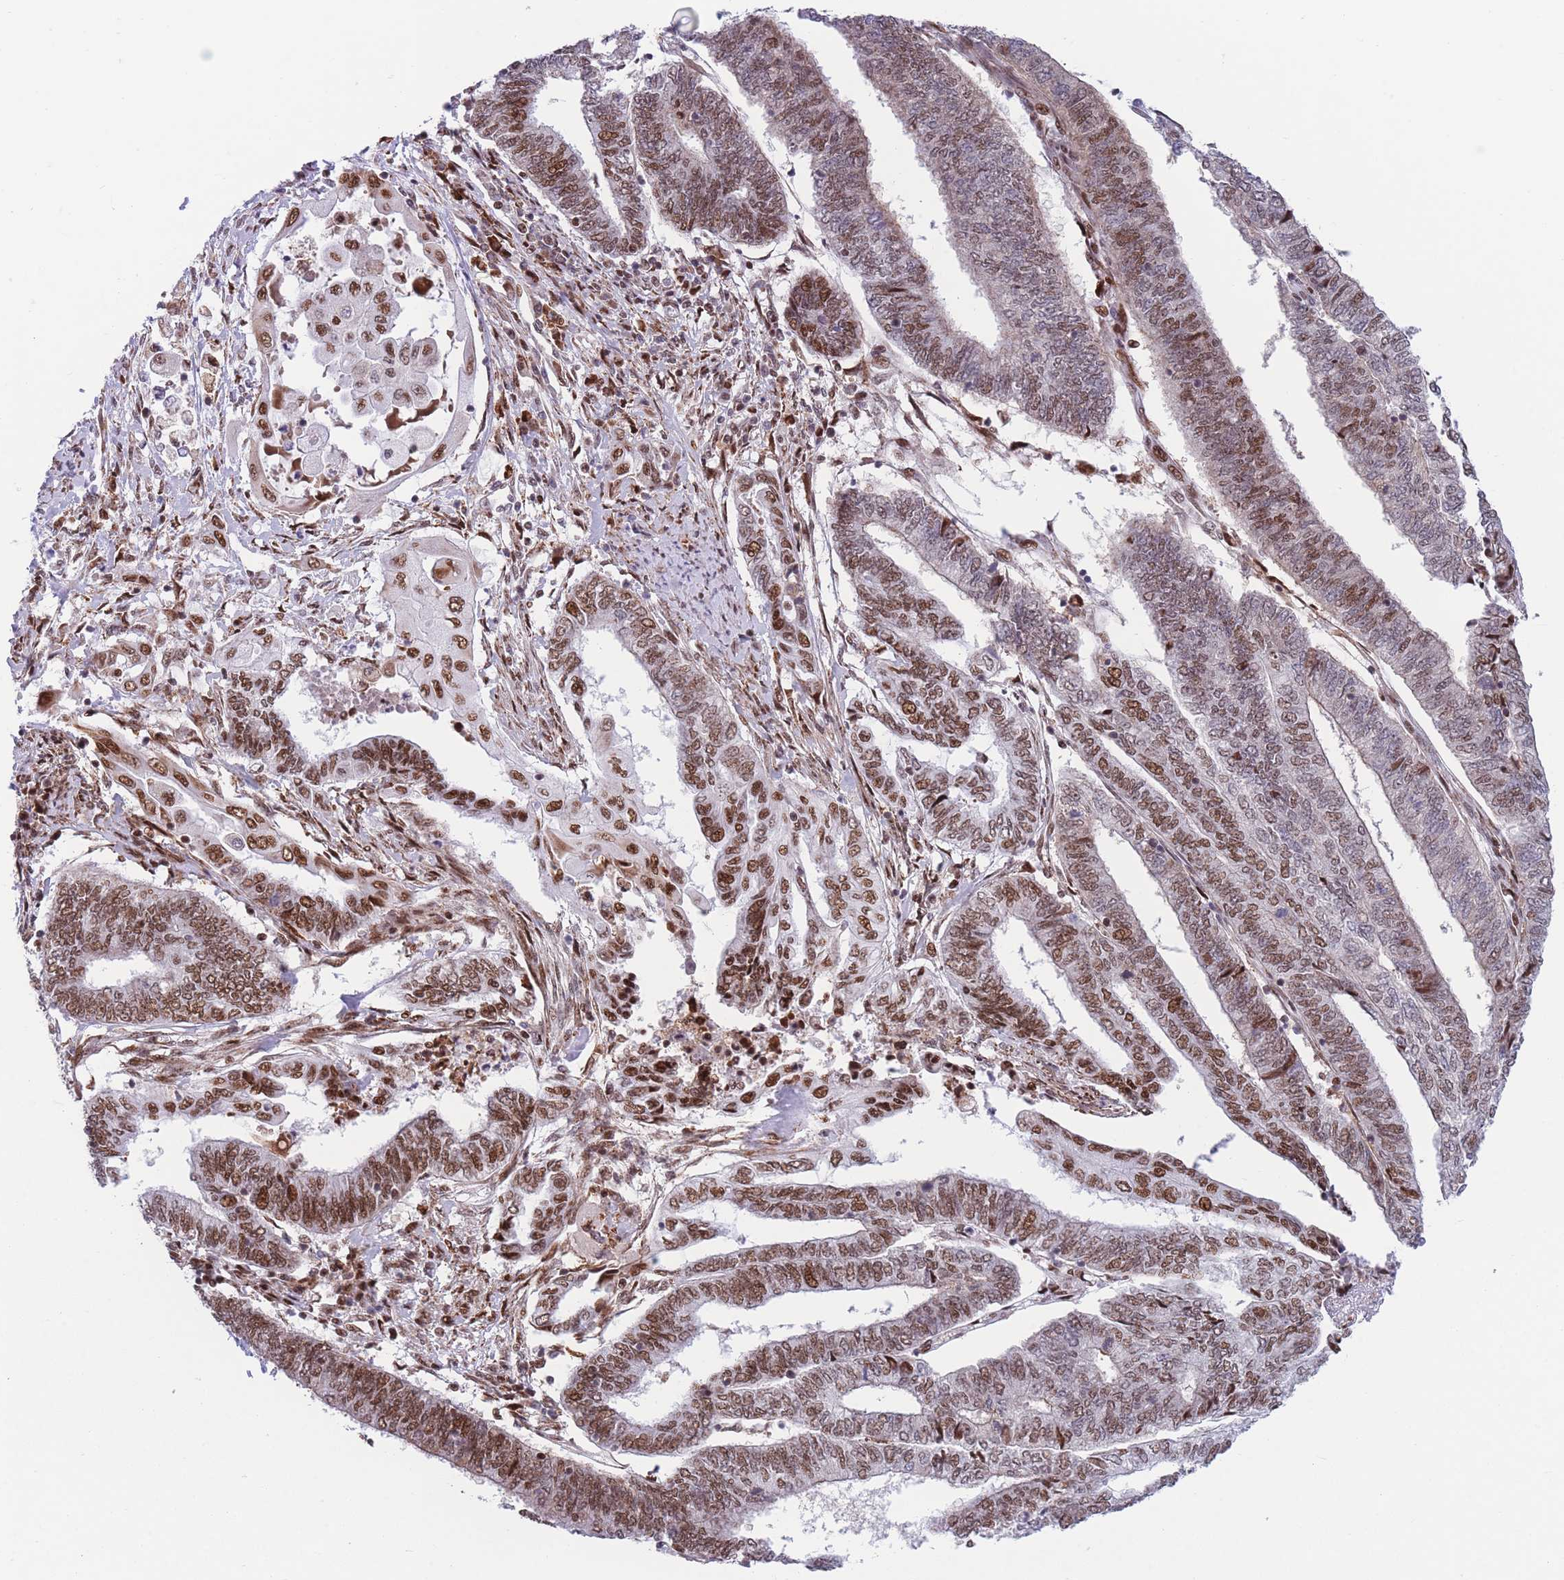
{"staining": {"intensity": "strong", "quantity": "25%-75%", "location": "cytoplasmic/membranous,nuclear"}, "tissue": "endometrial cancer", "cell_type": "Tumor cells", "image_type": "cancer", "snomed": [{"axis": "morphology", "description": "Adenocarcinoma, NOS"}, {"axis": "topography", "description": "Uterus"}, {"axis": "topography", "description": "Endometrium"}], "caption": "Immunohistochemistry (IHC) (DAB (3,3'-diaminobenzidine)) staining of endometrial adenocarcinoma displays strong cytoplasmic/membranous and nuclear protein staining in approximately 25%-75% of tumor cells. (IHC, brightfield microscopy, high magnification).", "gene": "DNAJC3", "patient": {"sex": "female", "age": 70}}